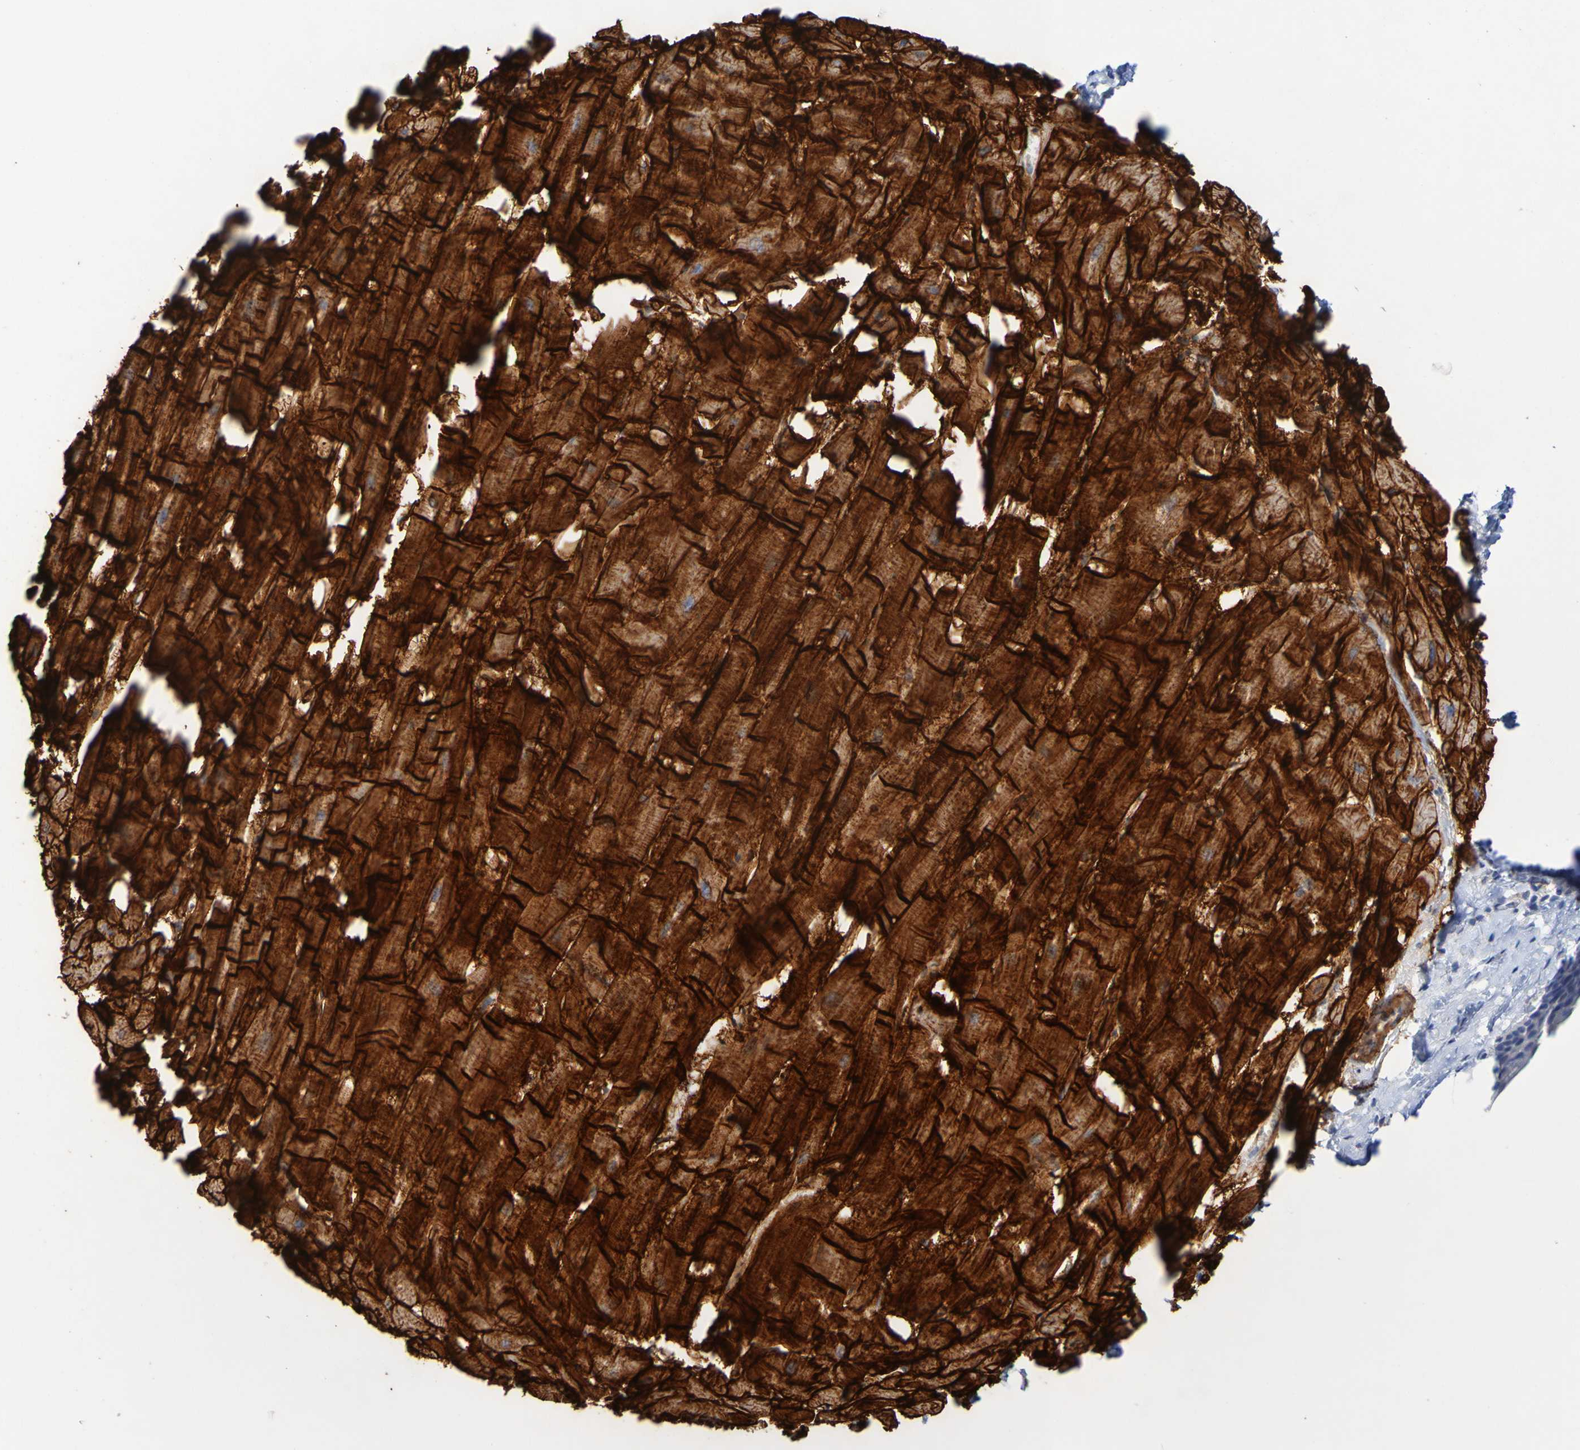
{"staining": {"intensity": "strong", "quantity": ">75%", "location": "cytoplasmic/membranous"}, "tissue": "heart muscle", "cell_type": "Cardiomyocytes", "image_type": "normal", "snomed": [{"axis": "morphology", "description": "Normal tissue, NOS"}, {"axis": "topography", "description": "Heart"}], "caption": "DAB immunohistochemical staining of benign heart muscle shows strong cytoplasmic/membranous protein staining in about >75% of cardiomyocytes. Nuclei are stained in blue.", "gene": "SGCB", "patient": {"sex": "female", "age": 19}}